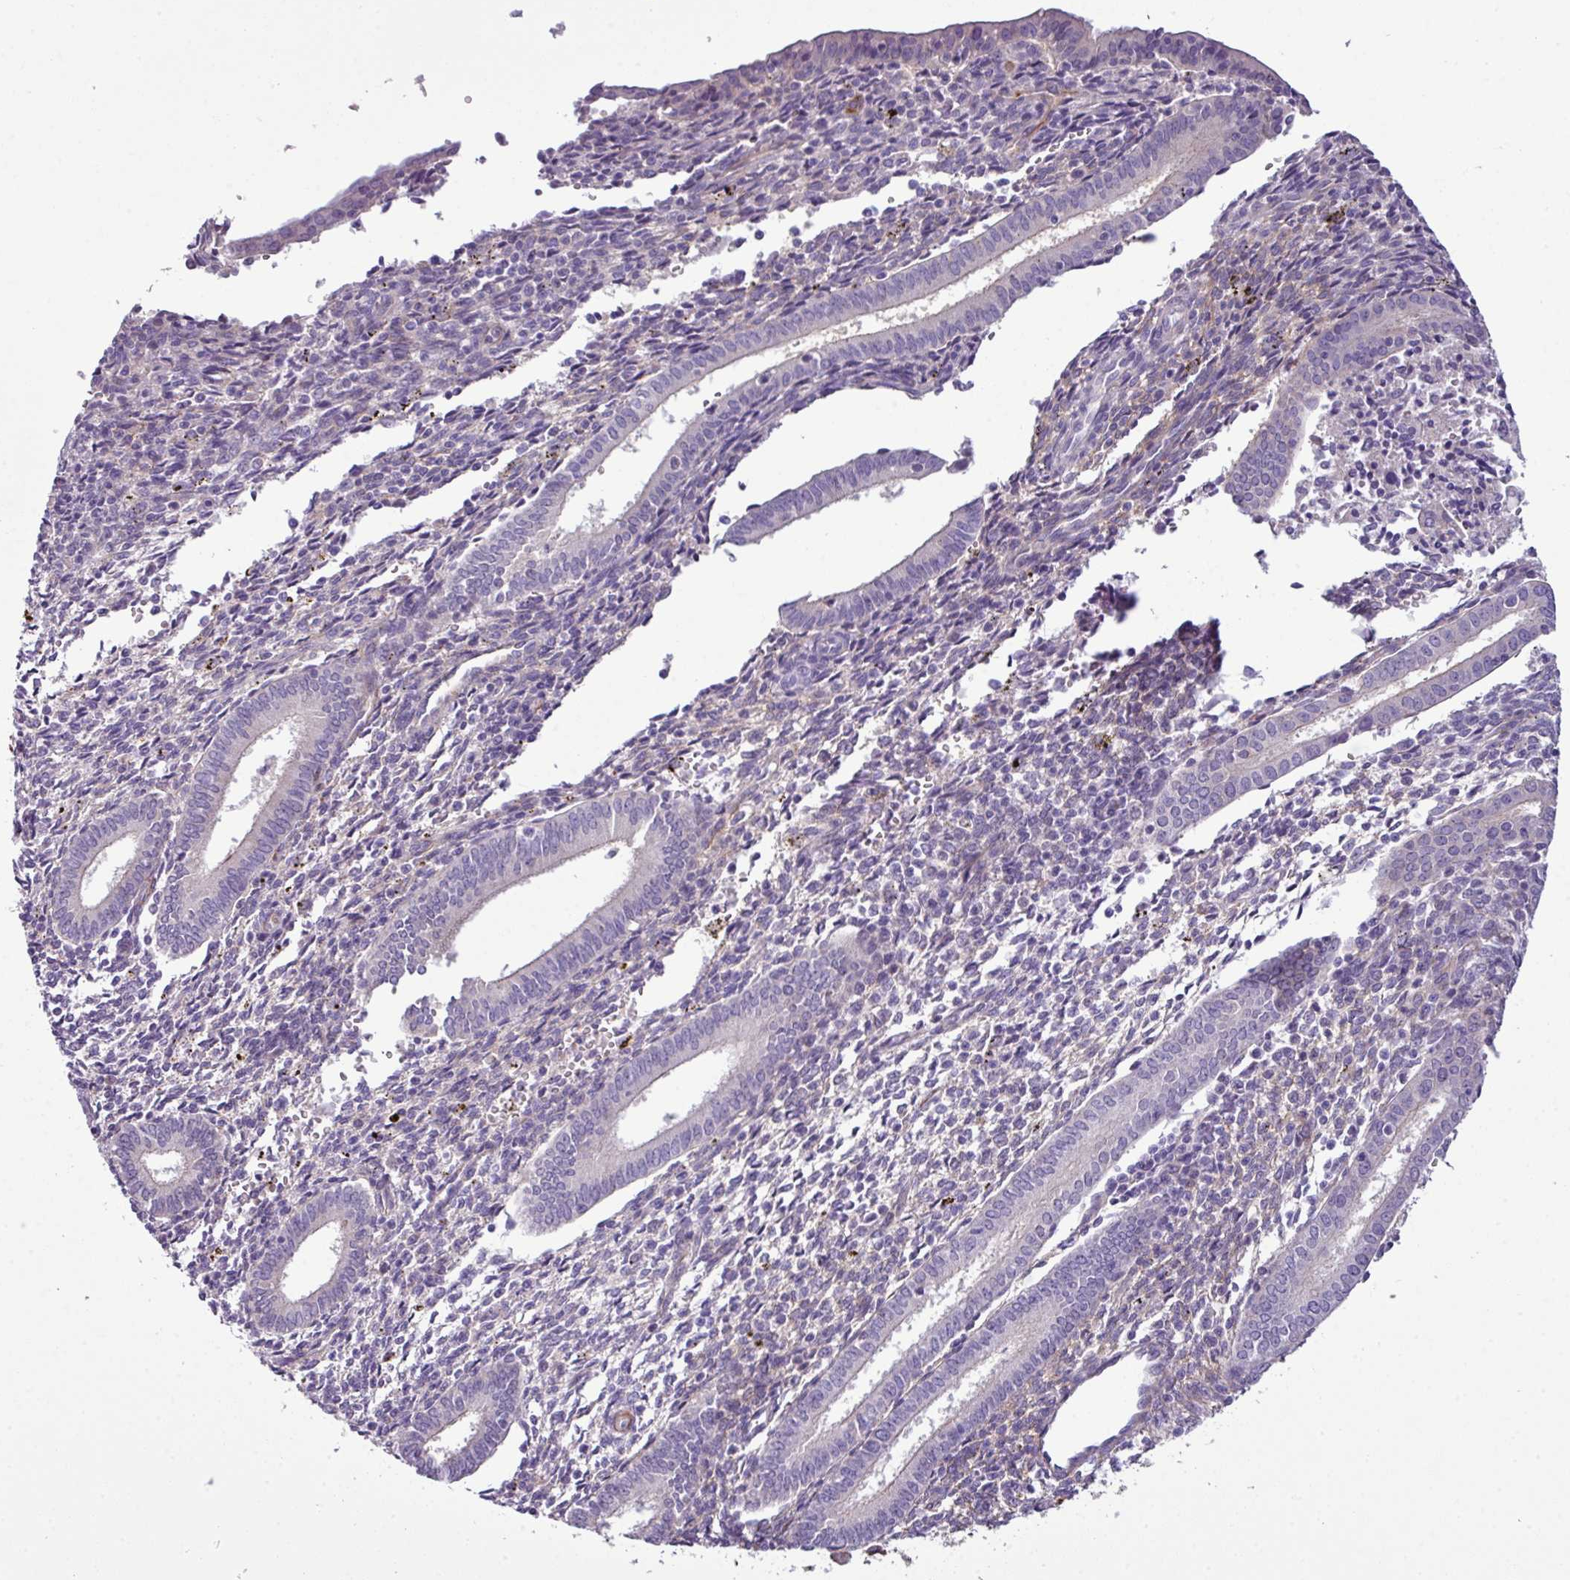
{"staining": {"intensity": "weak", "quantity": "25%-75%", "location": "cytoplasmic/membranous"}, "tissue": "endometrium", "cell_type": "Cells in endometrial stroma", "image_type": "normal", "snomed": [{"axis": "morphology", "description": "Normal tissue, NOS"}, {"axis": "topography", "description": "Endometrium"}], "caption": "Endometrium stained with DAB (3,3'-diaminobenzidine) IHC exhibits low levels of weak cytoplasmic/membranous expression in approximately 25%-75% of cells in endometrial stroma.", "gene": "PARD6A", "patient": {"sex": "female", "age": 41}}